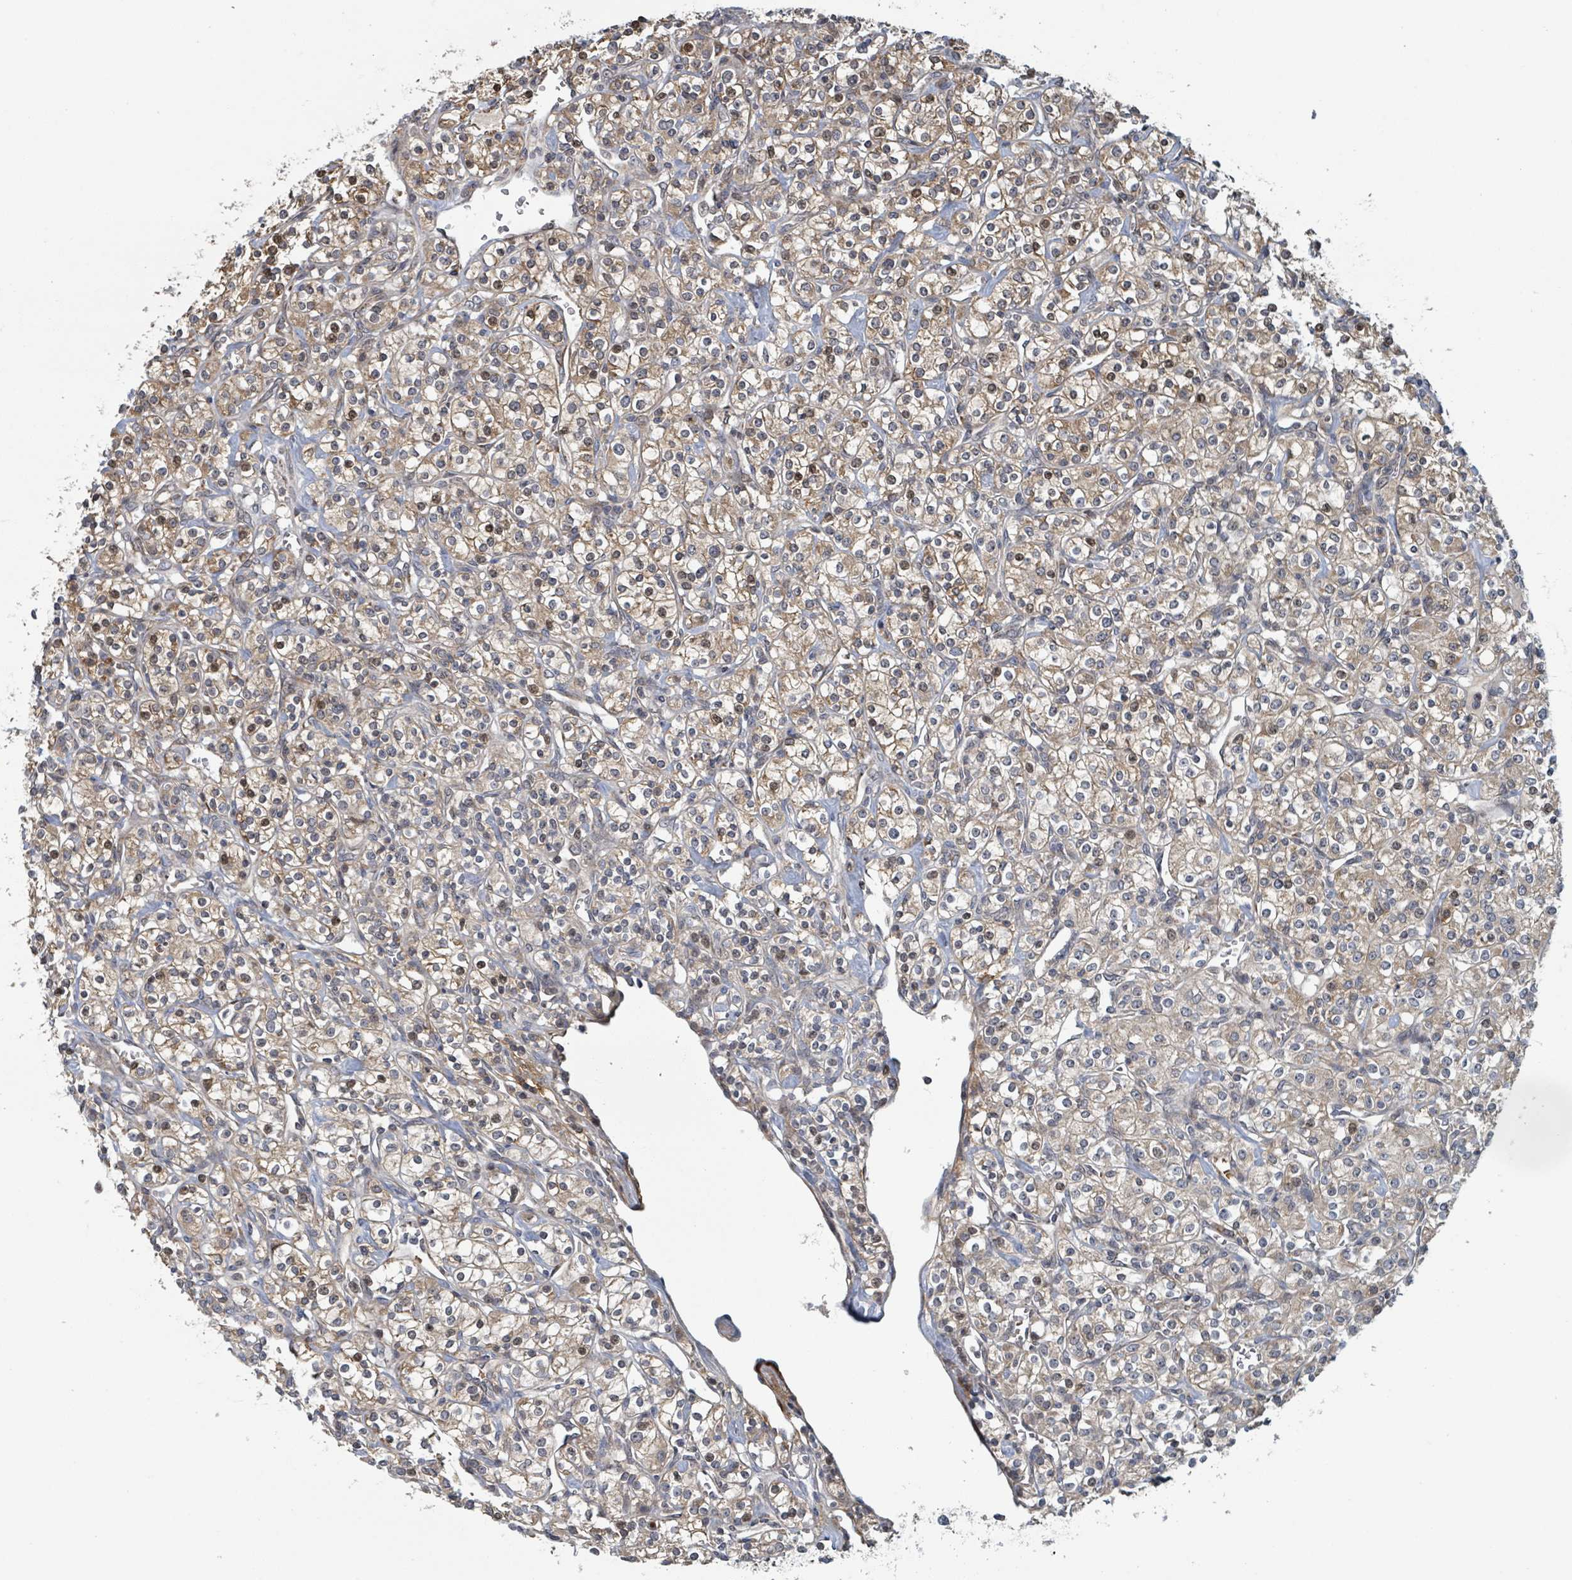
{"staining": {"intensity": "moderate", "quantity": ">75%", "location": "cytoplasmic/membranous,nuclear"}, "tissue": "renal cancer", "cell_type": "Tumor cells", "image_type": "cancer", "snomed": [{"axis": "morphology", "description": "Adenocarcinoma, NOS"}, {"axis": "topography", "description": "Kidney"}], "caption": "Protein expression analysis of renal cancer (adenocarcinoma) displays moderate cytoplasmic/membranous and nuclear expression in about >75% of tumor cells.", "gene": "HIVEP1", "patient": {"sex": "male", "age": 77}}